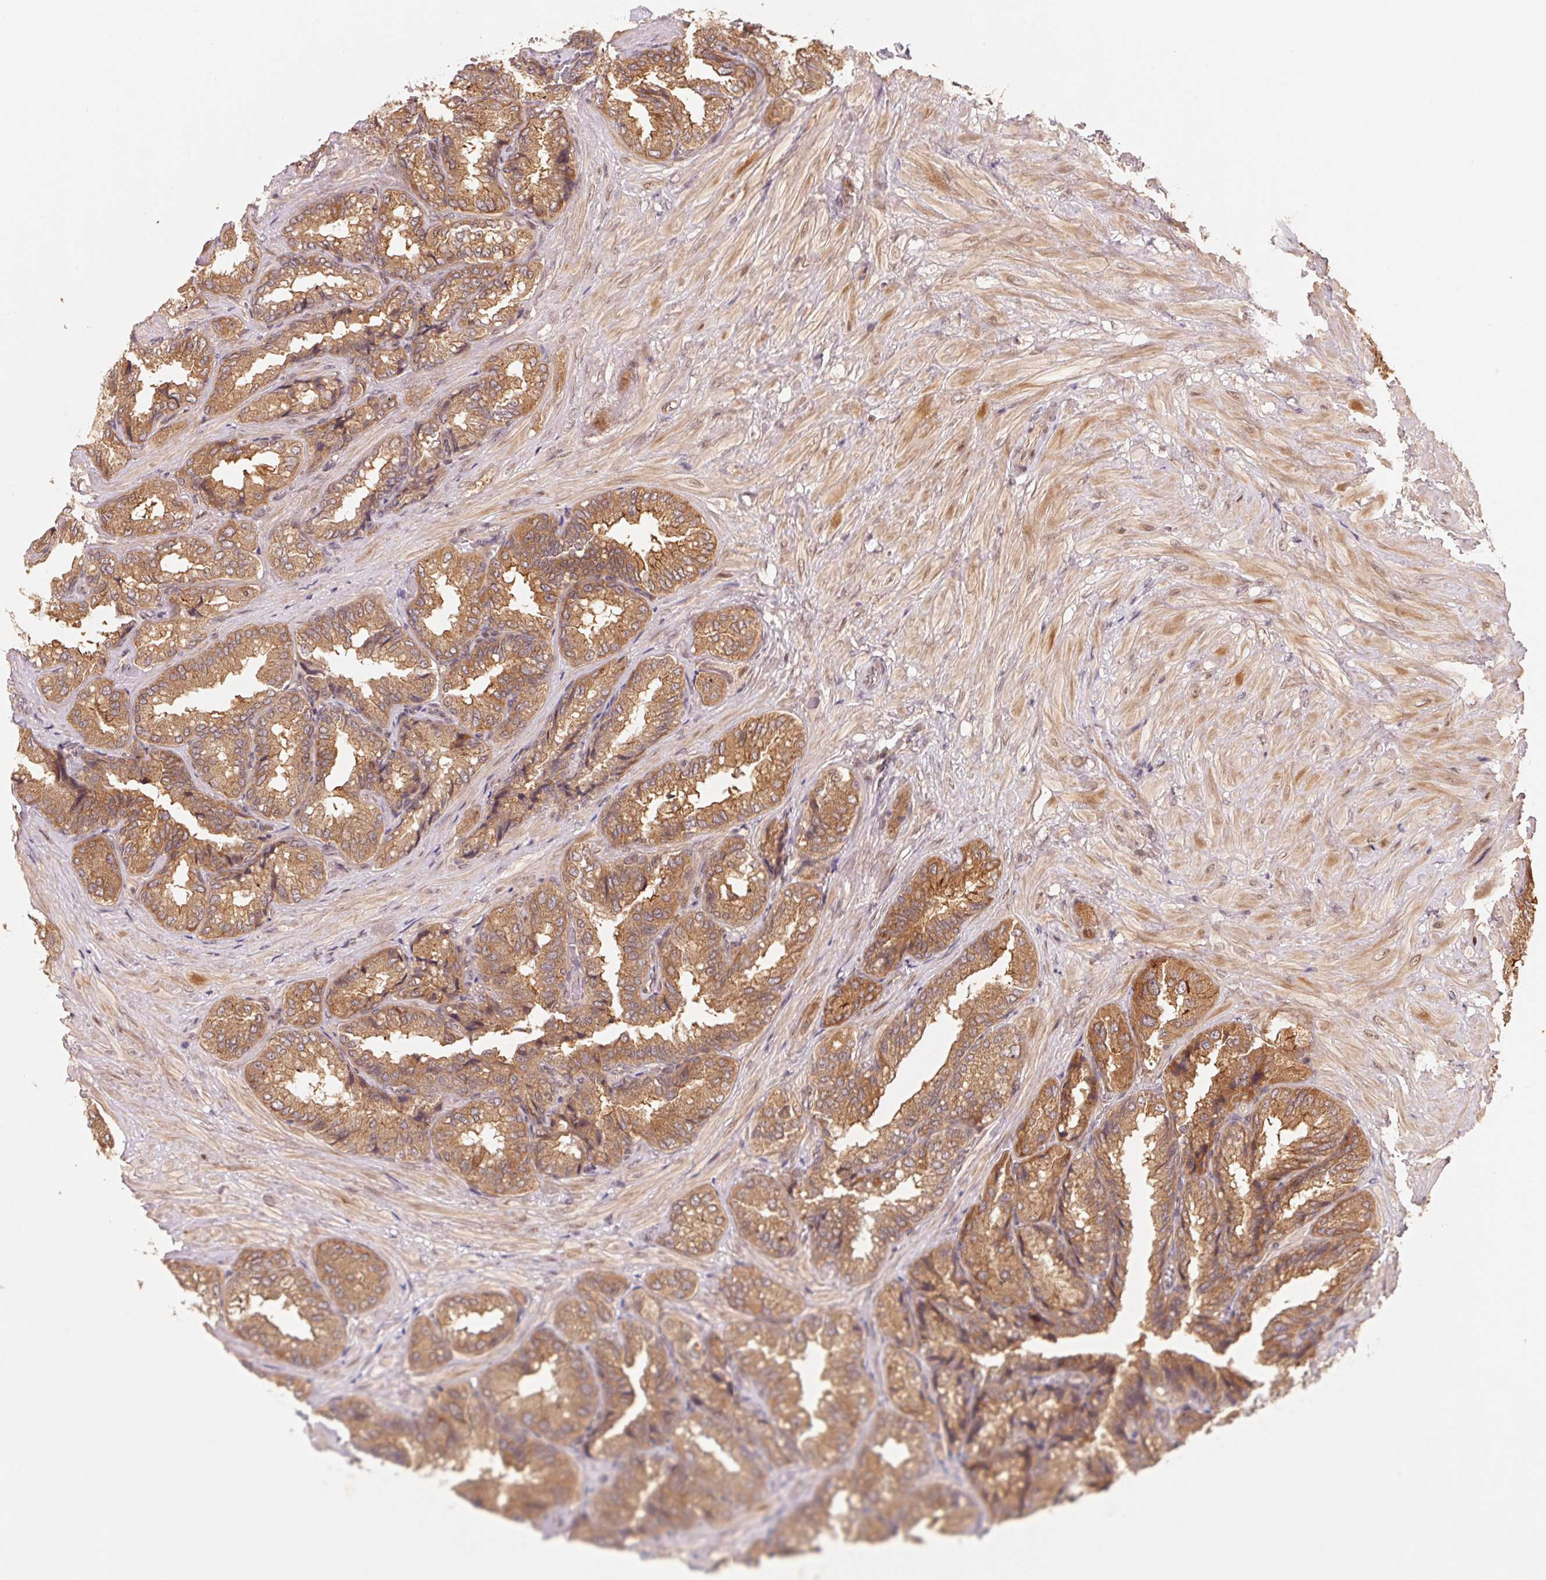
{"staining": {"intensity": "moderate", "quantity": ">75%", "location": "cytoplasmic/membranous,nuclear"}, "tissue": "seminal vesicle", "cell_type": "Glandular cells", "image_type": "normal", "snomed": [{"axis": "morphology", "description": "Normal tissue, NOS"}, {"axis": "topography", "description": "Seminal veicle"}], "caption": "Immunohistochemistry (IHC) (DAB) staining of unremarkable seminal vesicle shows moderate cytoplasmic/membranous,nuclear protein positivity in about >75% of glandular cells.", "gene": "CCDC102B", "patient": {"sex": "male", "age": 68}}